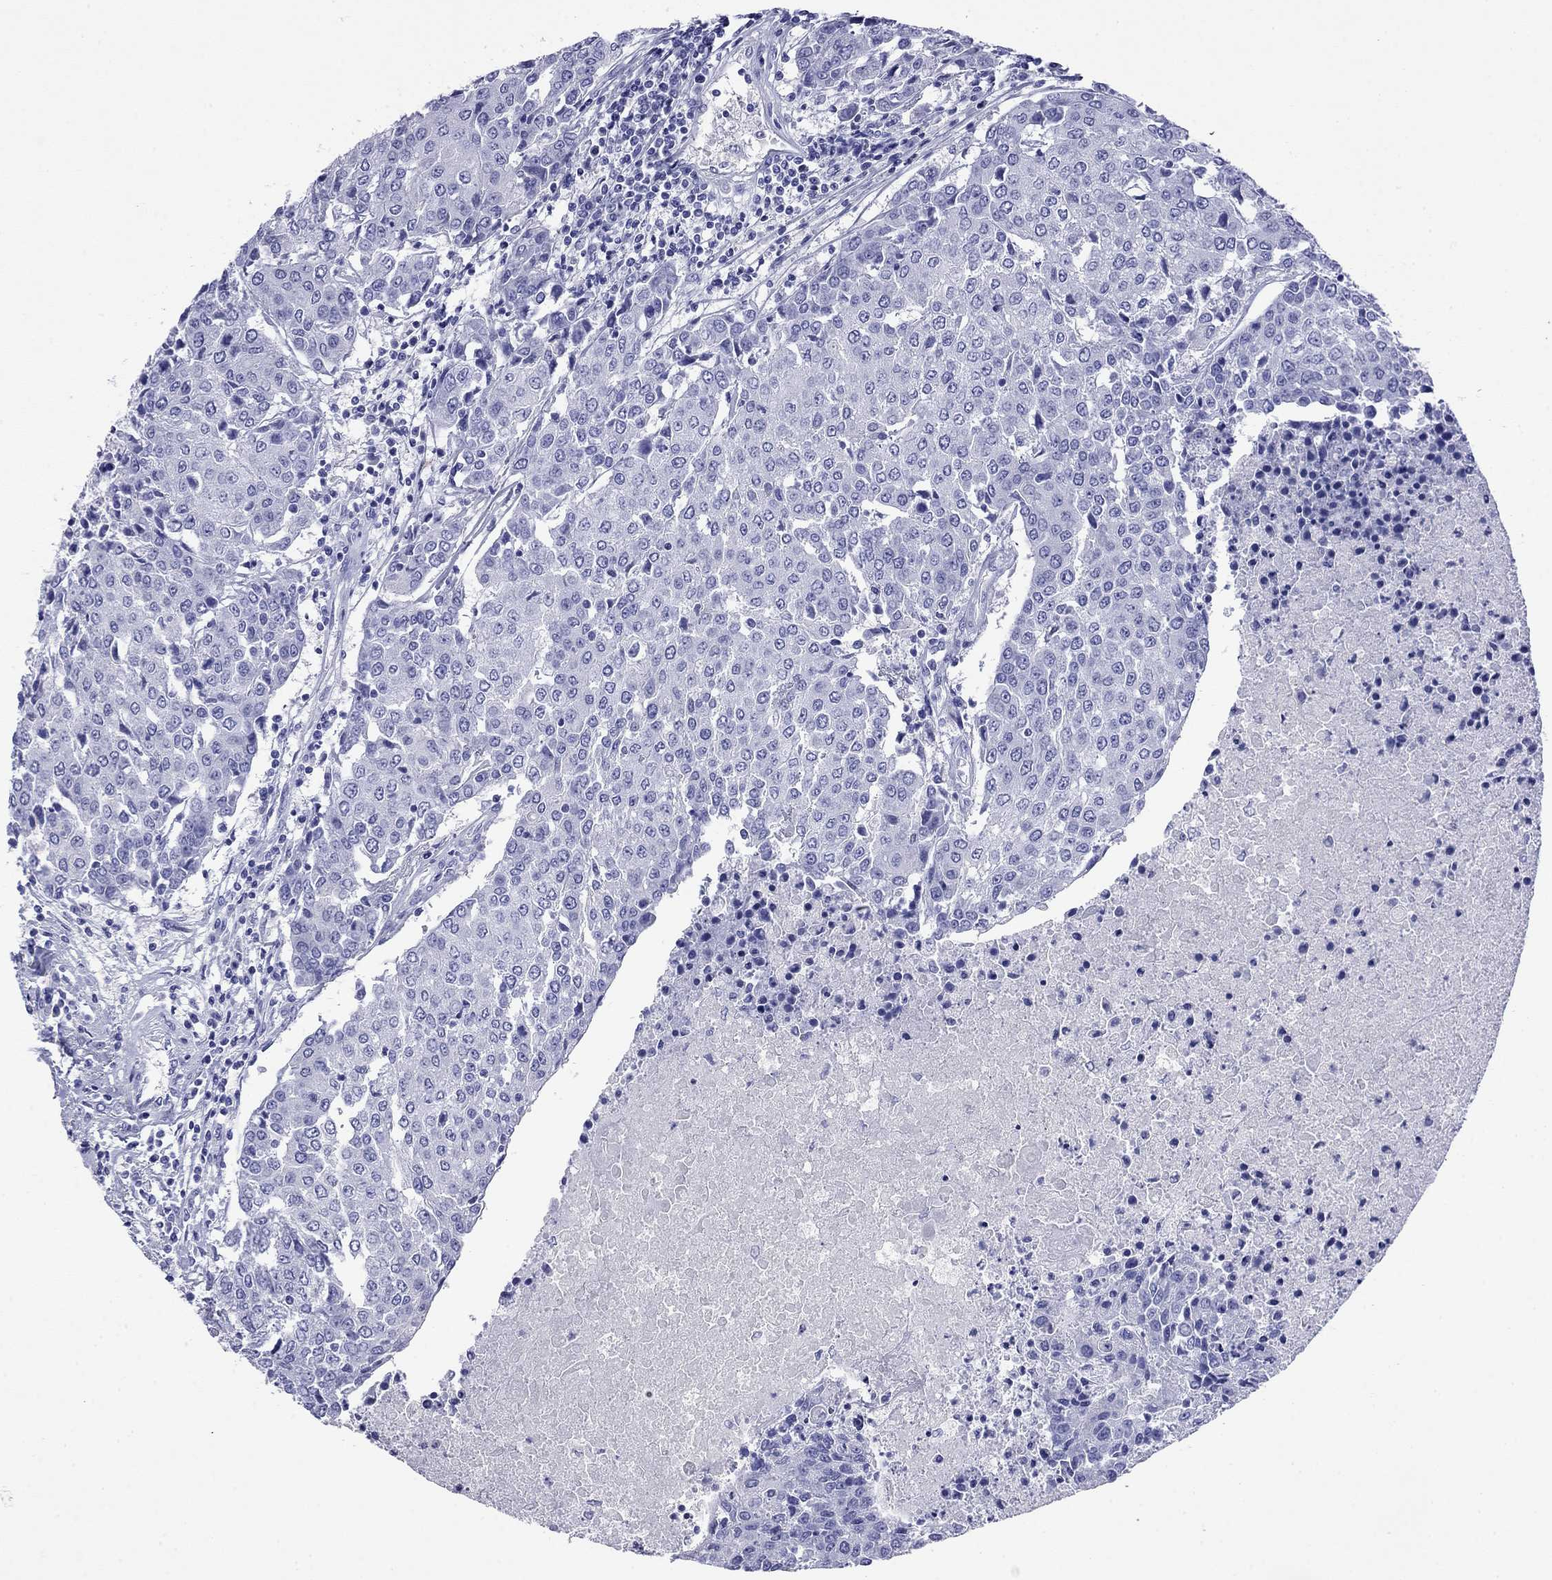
{"staining": {"intensity": "negative", "quantity": "none", "location": "none"}, "tissue": "urothelial cancer", "cell_type": "Tumor cells", "image_type": "cancer", "snomed": [{"axis": "morphology", "description": "Urothelial carcinoma, High grade"}, {"axis": "topography", "description": "Urinary bladder"}], "caption": "High-grade urothelial carcinoma was stained to show a protein in brown. There is no significant positivity in tumor cells.", "gene": "FIGLA", "patient": {"sex": "female", "age": 85}}